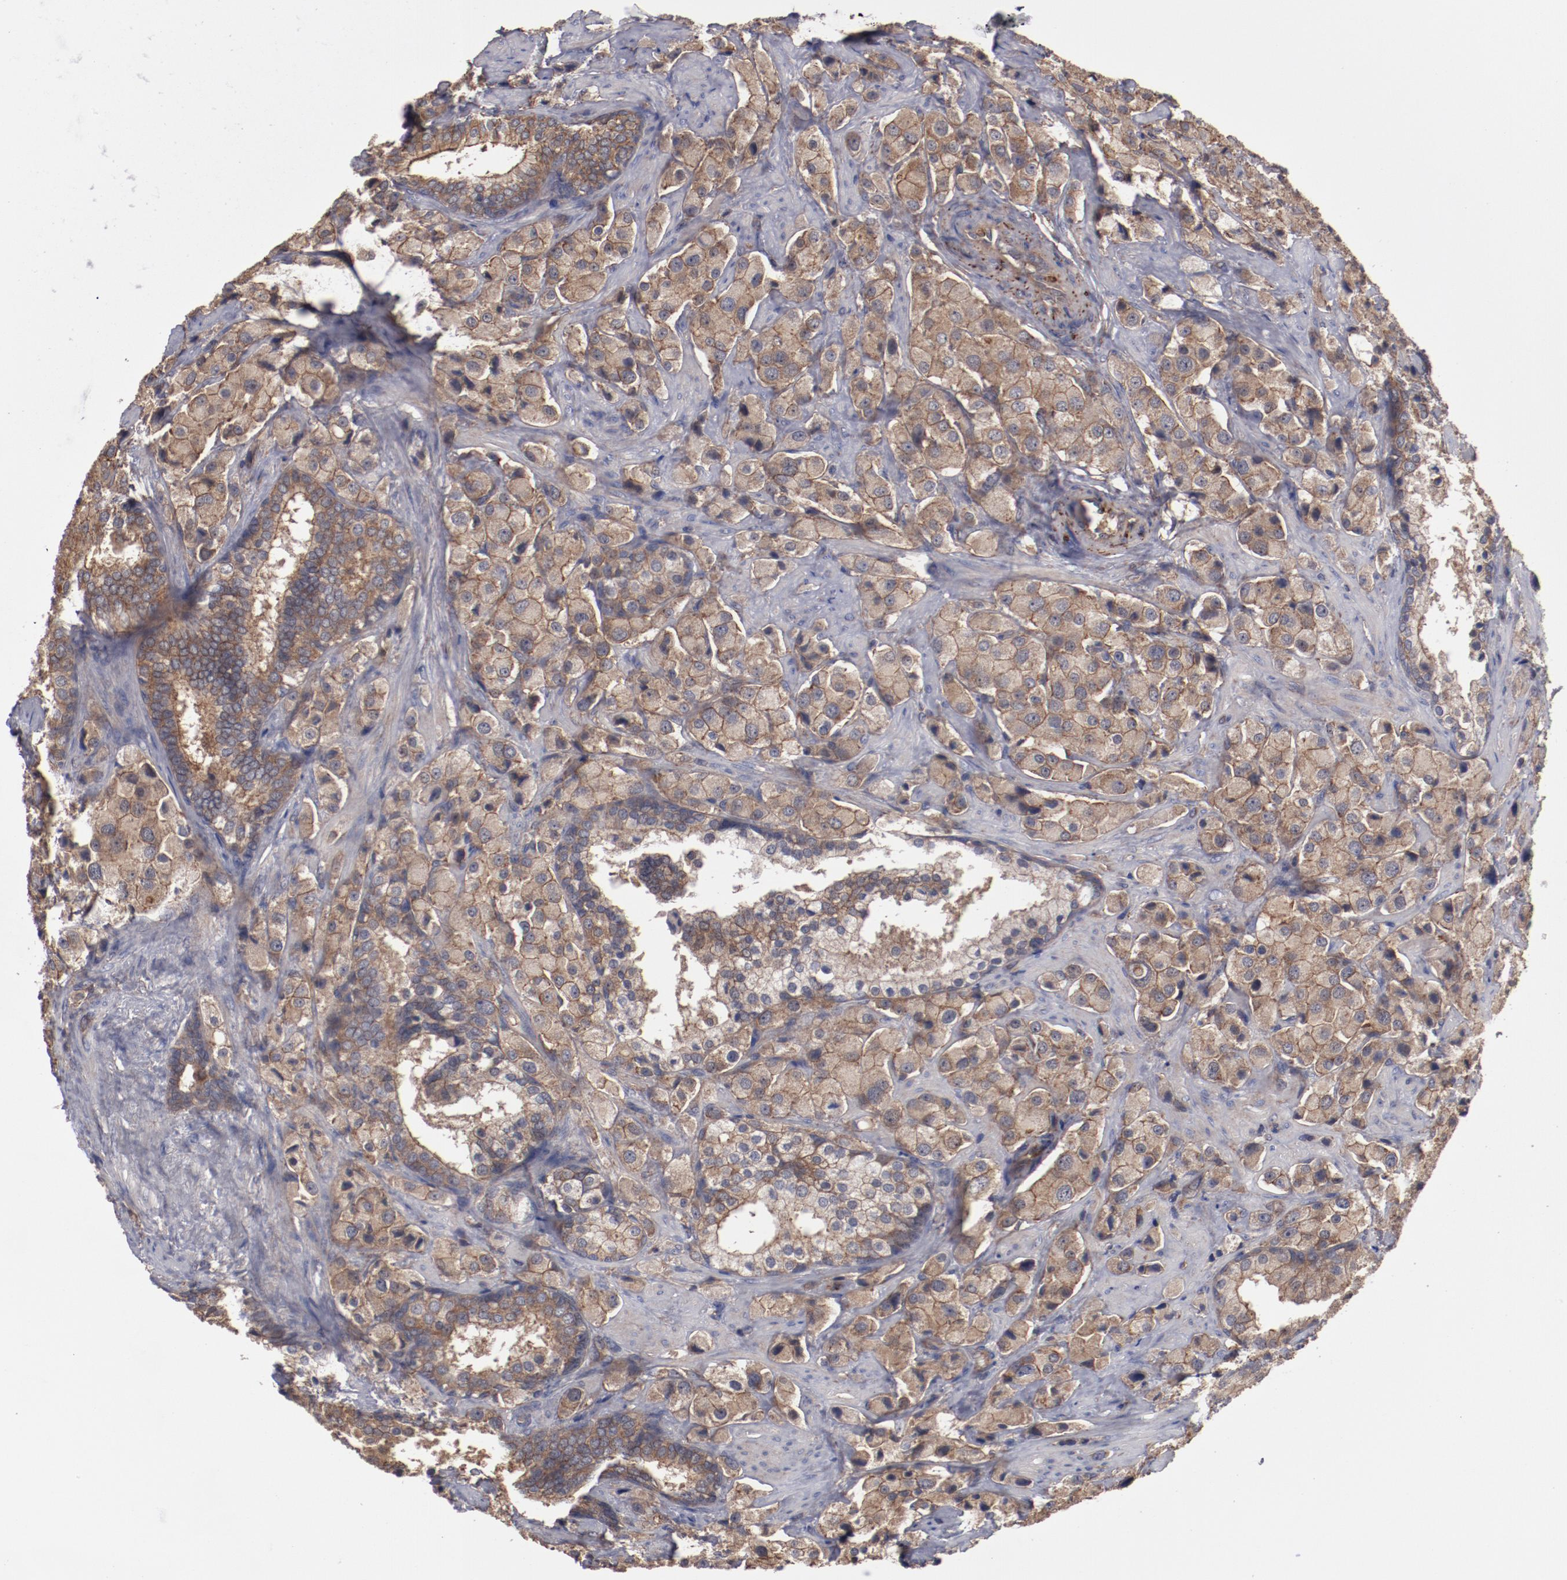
{"staining": {"intensity": "moderate", "quantity": ">75%", "location": "cytoplasmic/membranous"}, "tissue": "prostate cancer", "cell_type": "Tumor cells", "image_type": "cancer", "snomed": [{"axis": "morphology", "description": "Adenocarcinoma, Medium grade"}, {"axis": "topography", "description": "Prostate"}], "caption": "Human prostate cancer (medium-grade adenocarcinoma) stained with a brown dye demonstrates moderate cytoplasmic/membranous positive positivity in about >75% of tumor cells.", "gene": "DNAAF2", "patient": {"sex": "male", "age": 70}}